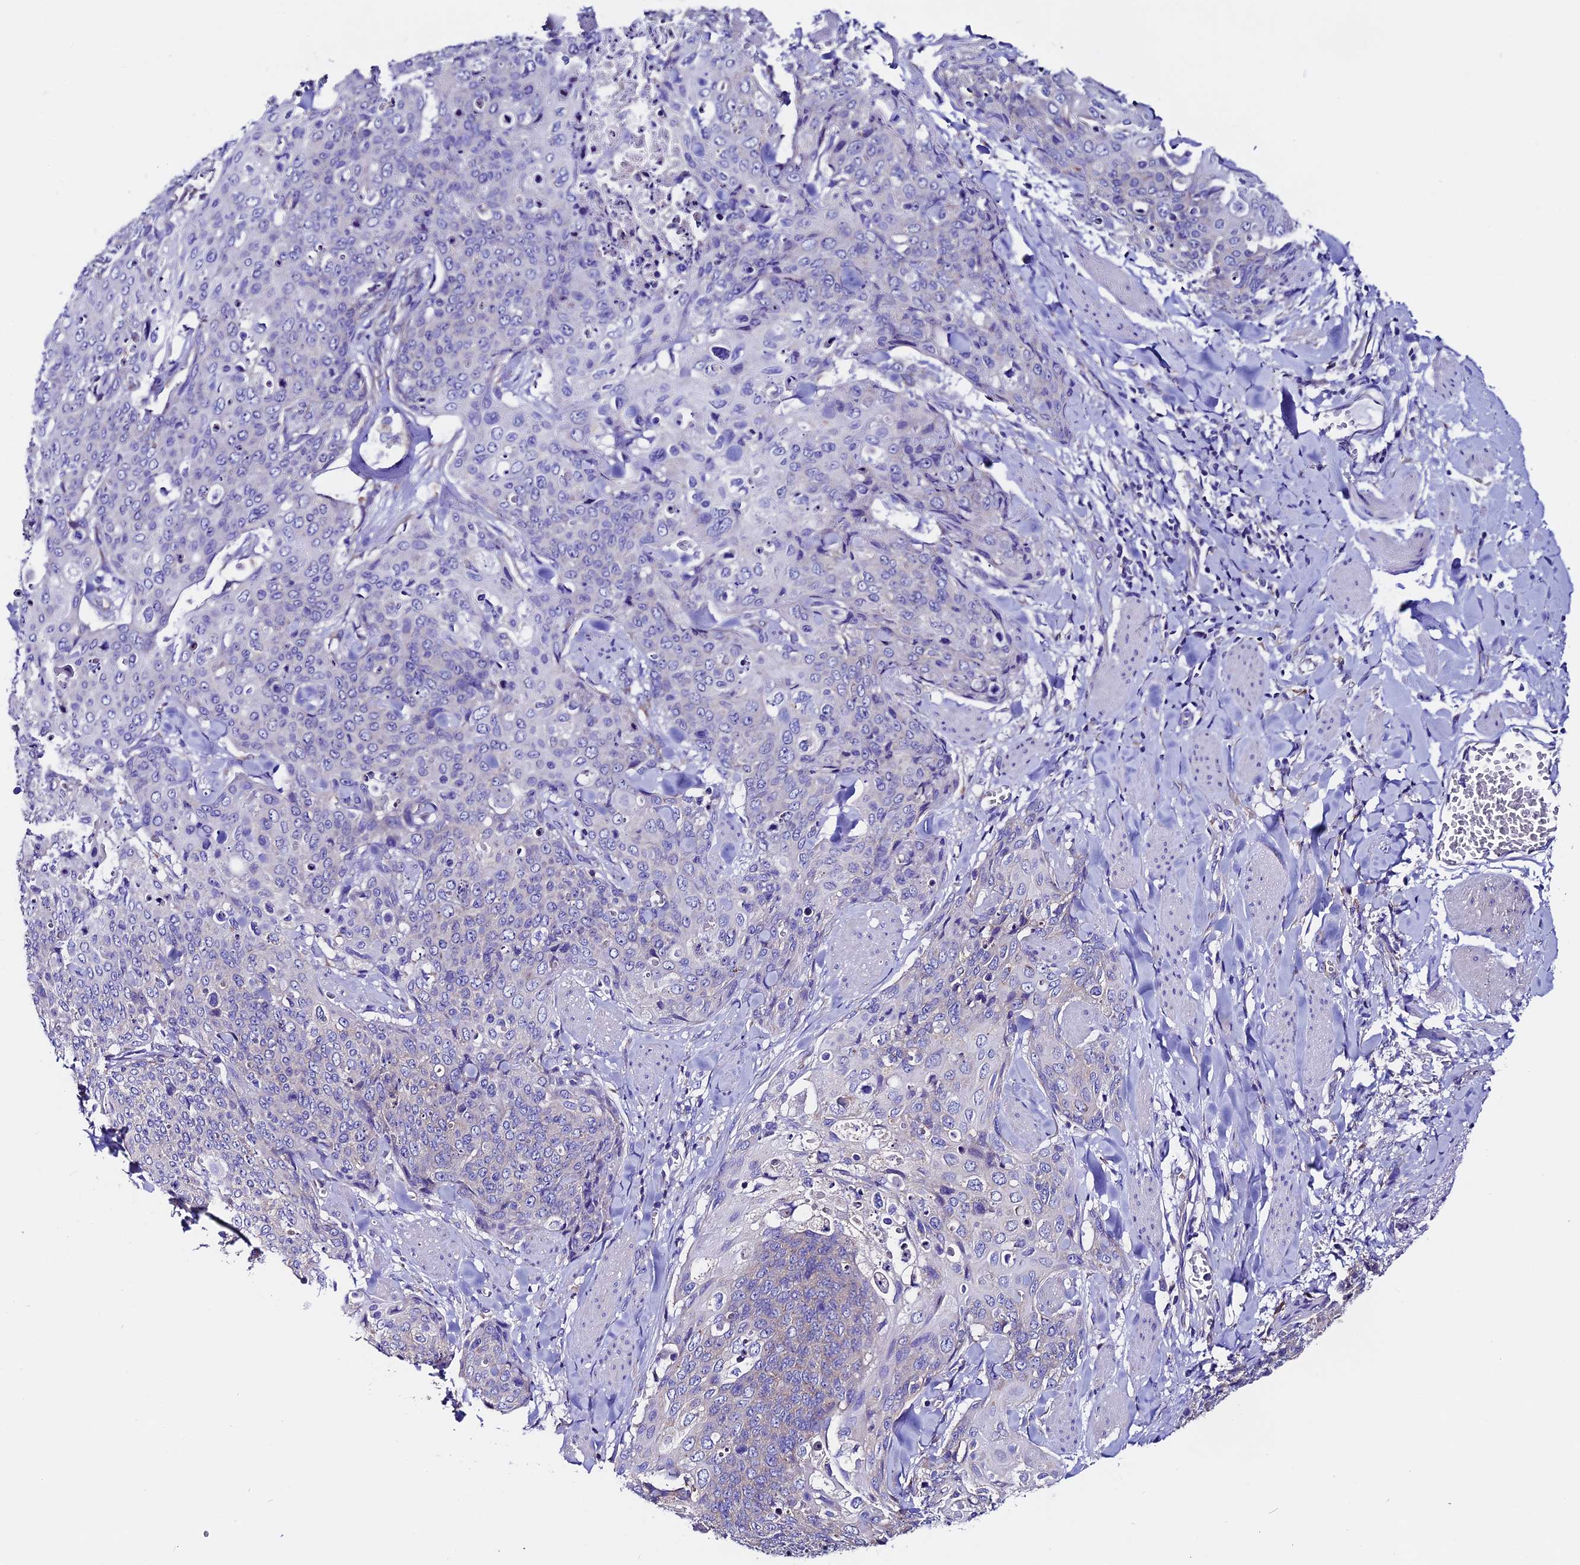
{"staining": {"intensity": "weak", "quantity": "<25%", "location": "cytoplasmic/membranous"}, "tissue": "skin cancer", "cell_type": "Tumor cells", "image_type": "cancer", "snomed": [{"axis": "morphology", "description": "Squamous cell carcinoma, NOS"}, {"axis": "topography", "description": "Skin"}, {"axis": "topography", "description": "Vulva"}], "caption": "This histopathology image is of skin cancer (squamous cell carcinoma) stained with immunohistochemistry to label a protein in brown with the nuclei are counter-stained blue. There is no expression in tumor cells.", "gene": "COMTD1", "patient": {"sex": "female", "age": 85}}